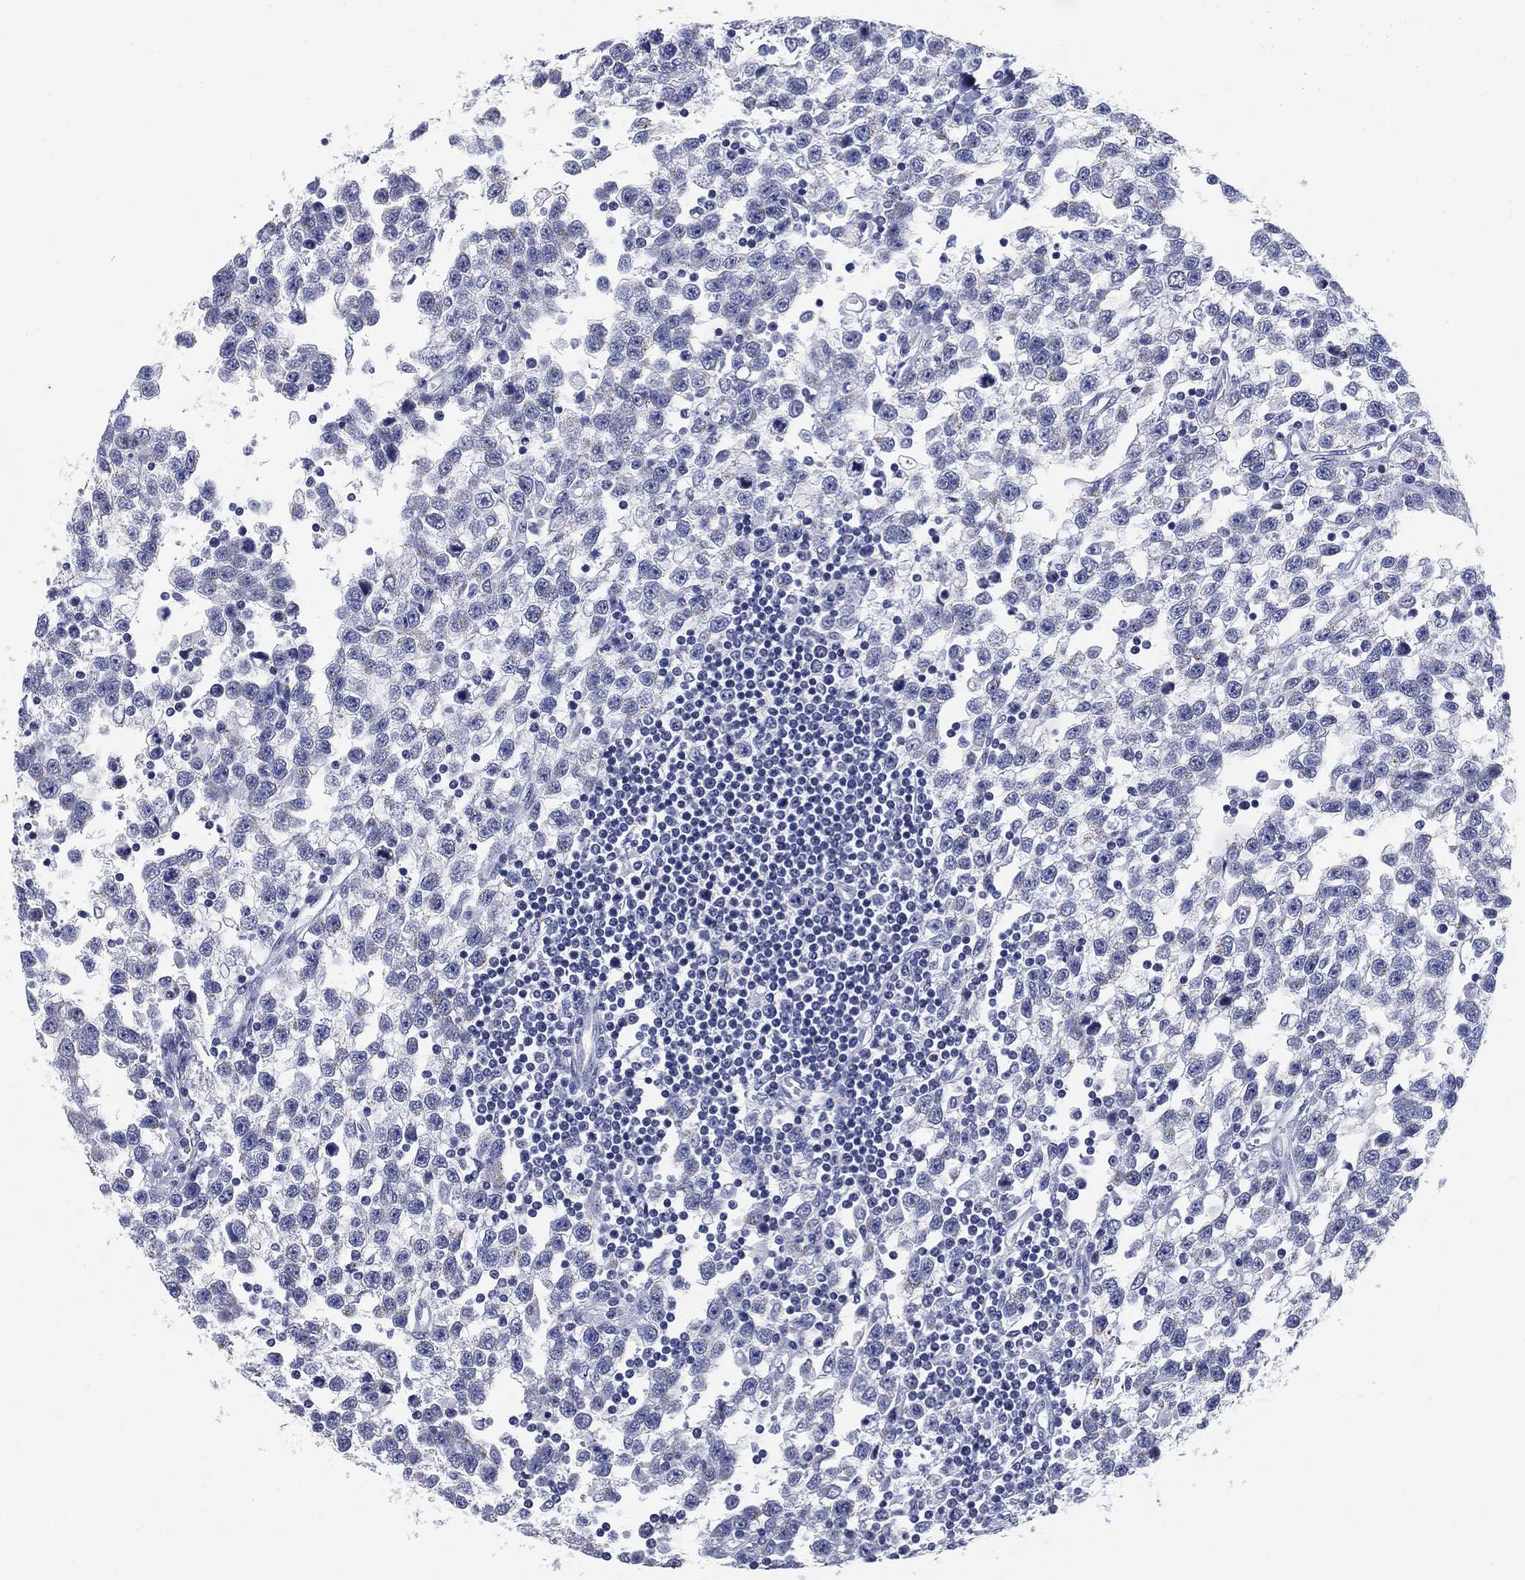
{"staining": {"intensity": "negative", "quantity": "none", "location": "none"}, "tissue": "testis cancer", "cell_type": "Tumor cells", "image_type": "cancer", "snomed": [{"axis": "morphology", "description": "Seminoma, NOS"}, {"axis": "topography", "description": "Testis"}], "caption": "An image of testis cancer stained for a protein reveals no brown staining in tumor cells. (Stains: DAB (3,3'-diaminobenzidine) immunohistochemistry with hematoxylin counter stain, Microscopy: brightfield microscopy at high magnification).", "gene": "CLUL1", "patient": {"sex": "male", "age": 34}}